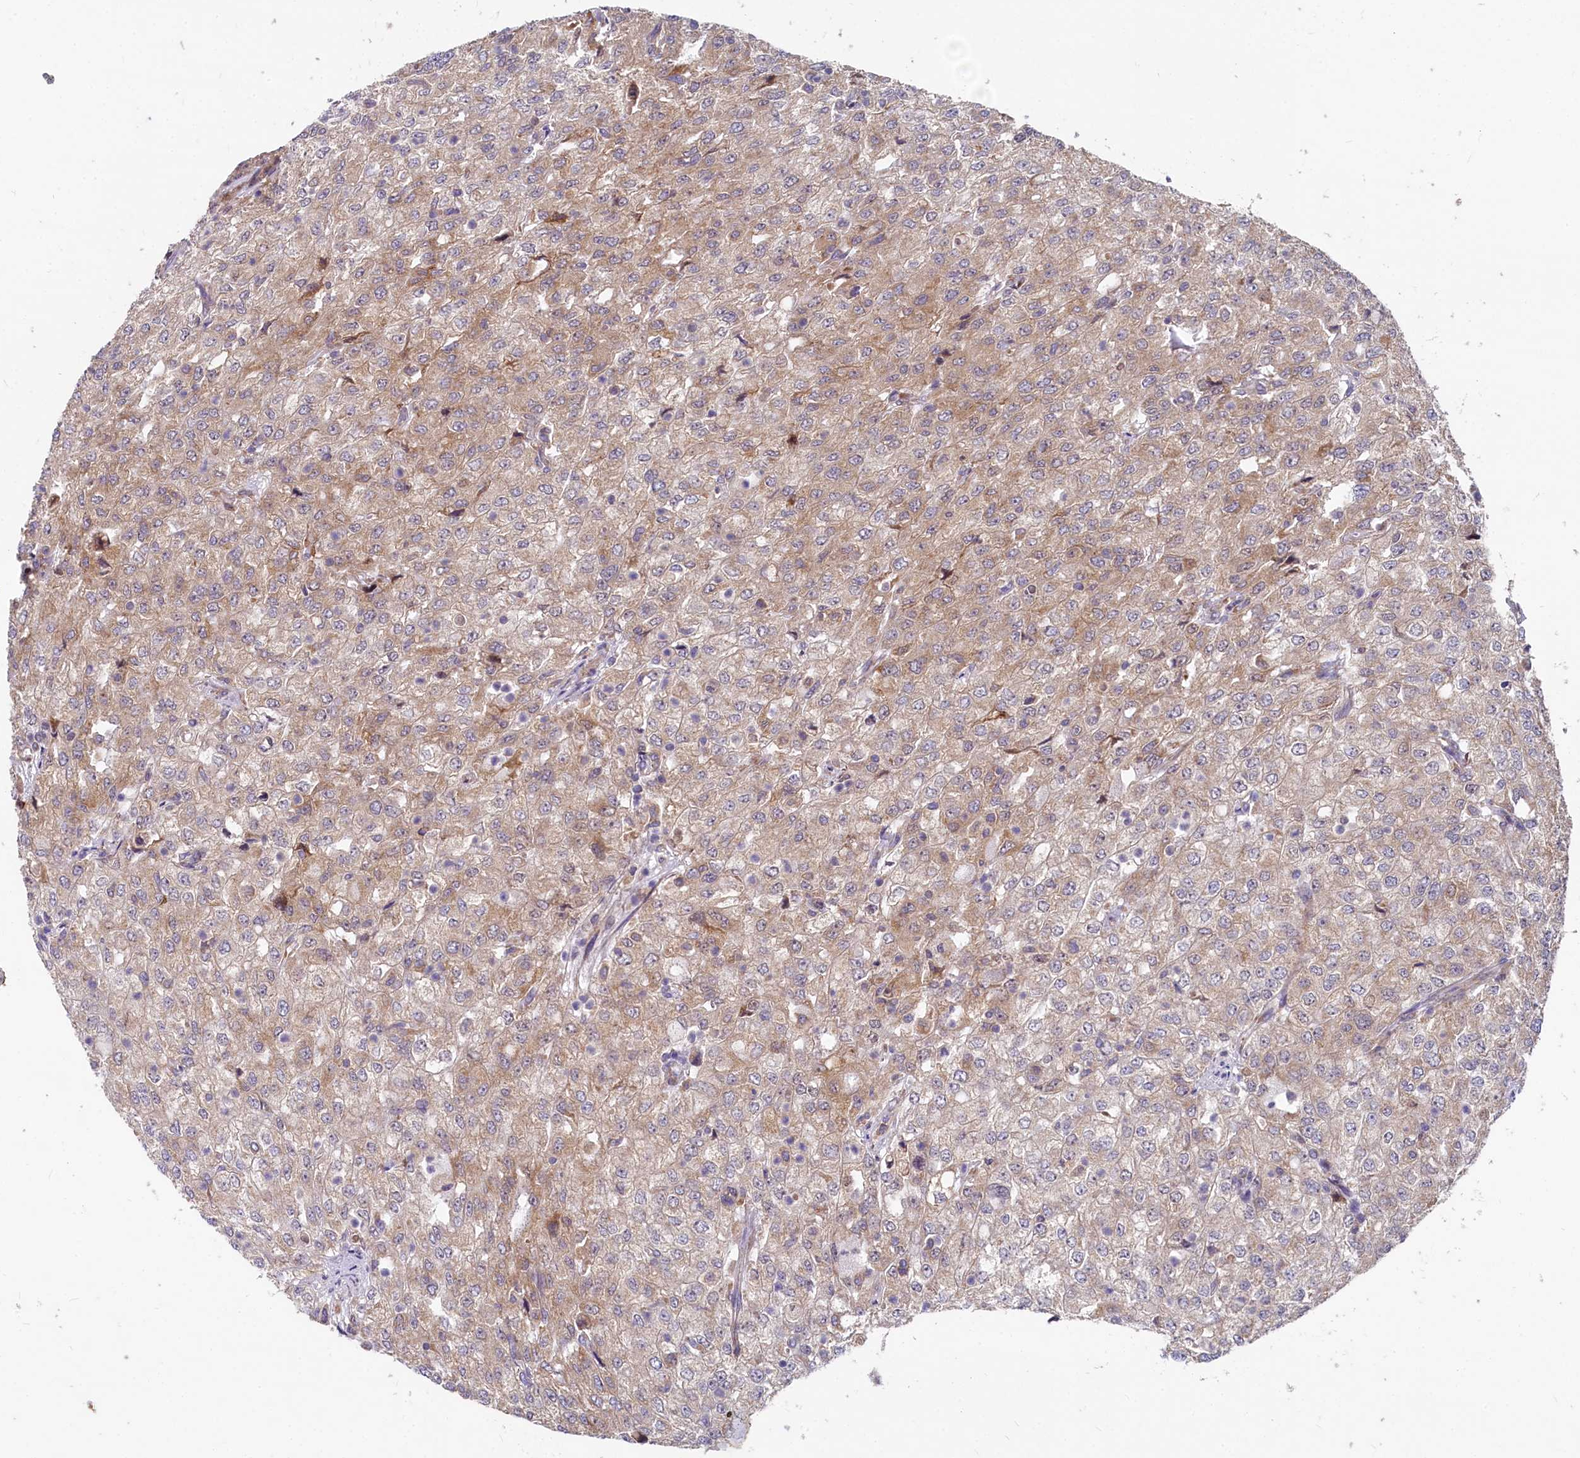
{"staining": {"intensity": "weak", "quantity": ">75%", "location": "cytoplasmic/membranous"}, "tissue": "renal cancer", "cell_type": "Tumor cells", "image_type": "cancer", "snomed": [{"axis": "morphology", "description": "Adenocarcinoma, NOS"}, {"axis": "topography", "description": "Kidney"}], "caption": "Tumor cells show low levels of weak cytoplasmic/membranous expression in about >75% of cells in renal cancer (adenocarcinoma). (Brightfield microscopy of DAB IHC at high magnification).", "gene": "EIF2B2", "patient": {"sex": "female", "age": 54}}